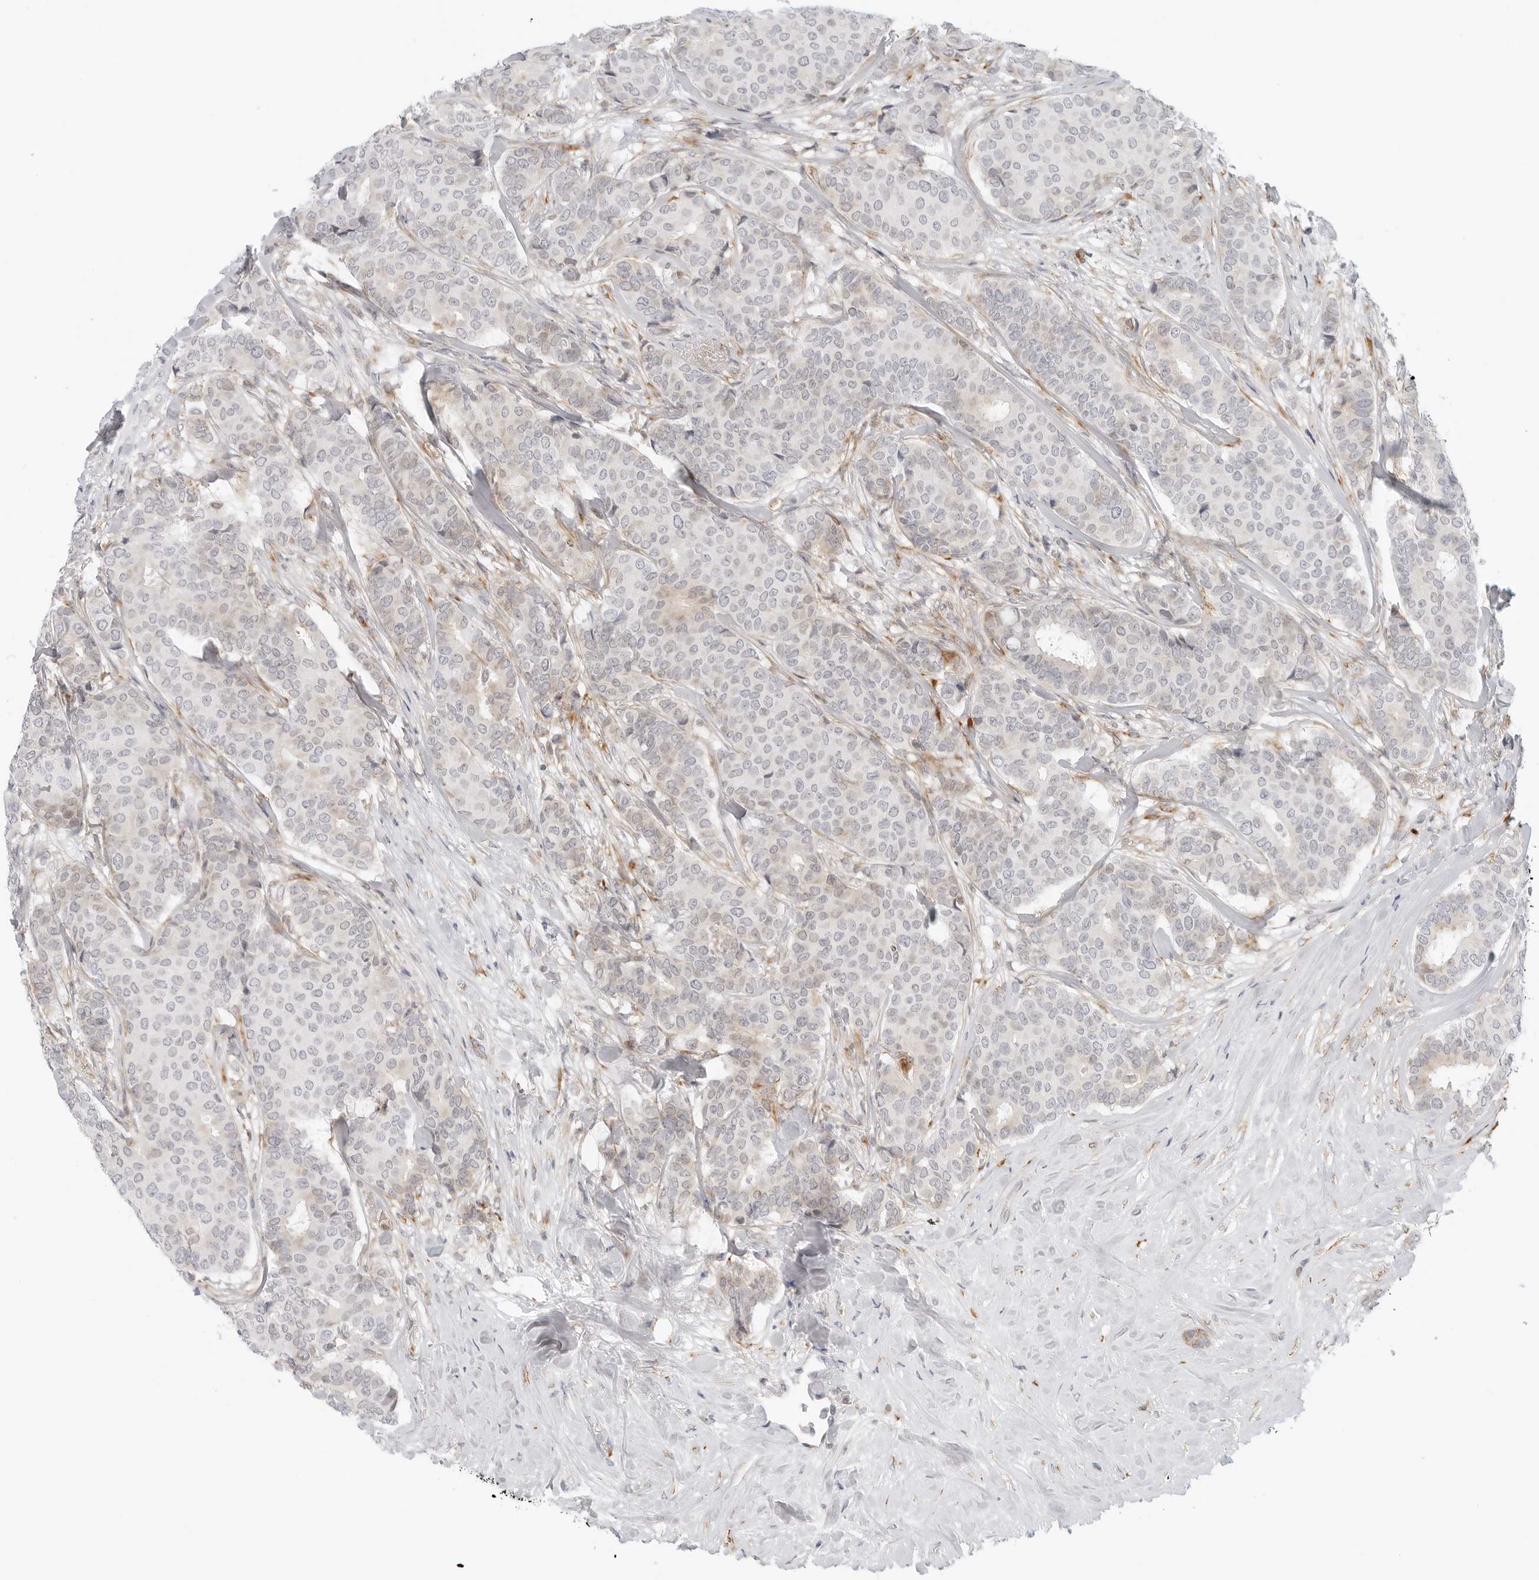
{"staining": {"intensity": "negative", "quantity": "none", "location": "none"}, "tissue": "breast cancer", "cell_type": "Tumor cells", "image_type": "cancer", "snomed": [{"axis": "morphology", "description": "Duct carcinoma"}, {"axis": "topography", "description": "Breast"}], "caption": "Photomicrograph shows no protein staining in tumor cells of invasive ductal carcinoma (breast) tissue.", "gene": "C1QTNF1", "patient": {"sex": "female", "age": 75}}